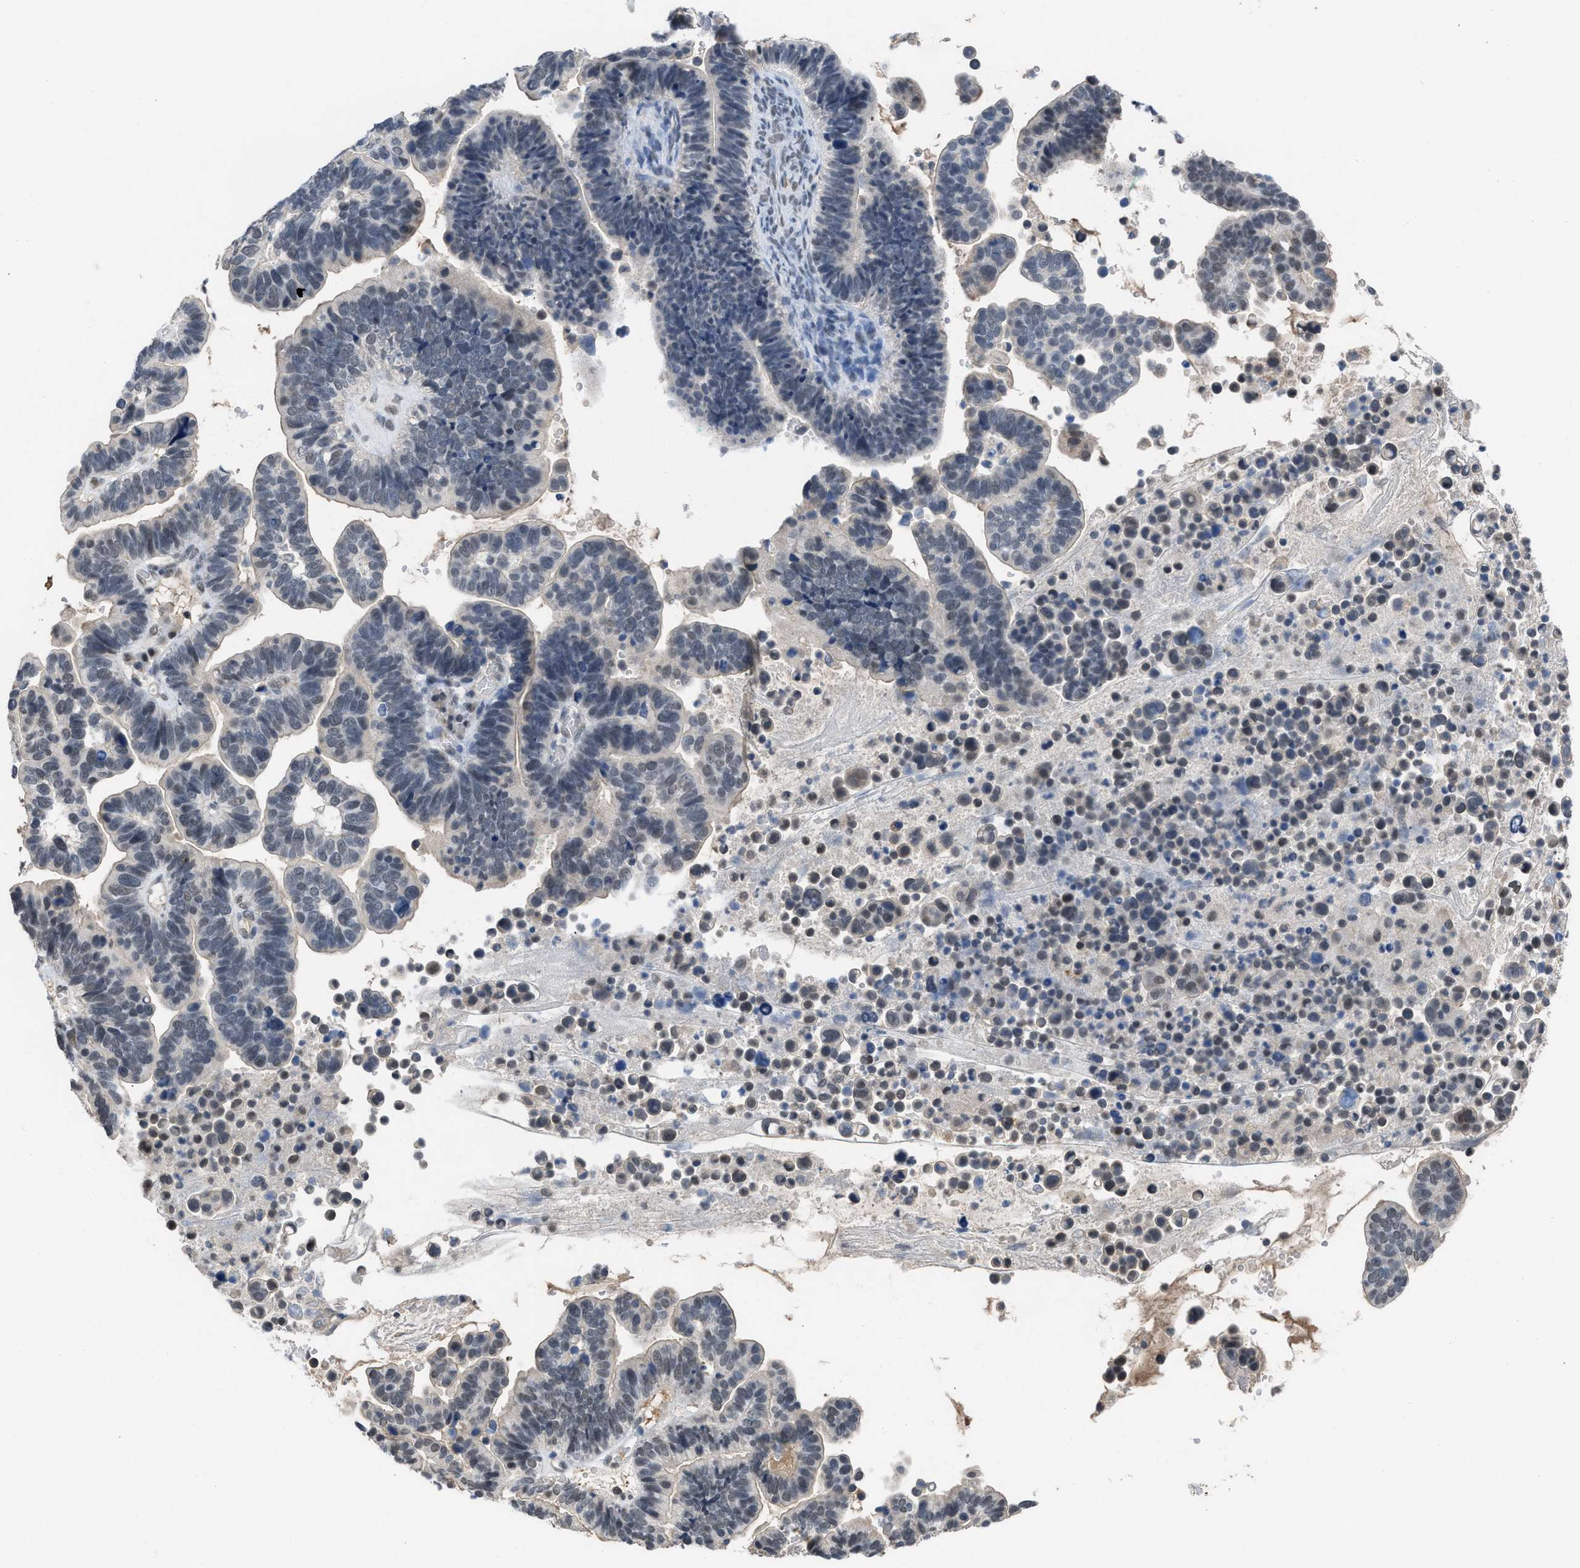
{"staining": {"intensity": "weak", "quantity": "<25%", "location": "nuclear"}, "tissue": "ovarian cancer", "cell_type": "Tumor cells", "image_type": "cancer", "snomed": [{"axis": "morphology", "description": "Cystadenocarcinoma, serous, NOS"}, {"axis": "topography", "description": "Ovary"}], "caption": "Tumor cells show no significant protein positivity in serous cystadenocarcinoma (ovarian).", "gene": "TERF2IP", "patient": {"sex": "female", "age": 56}}